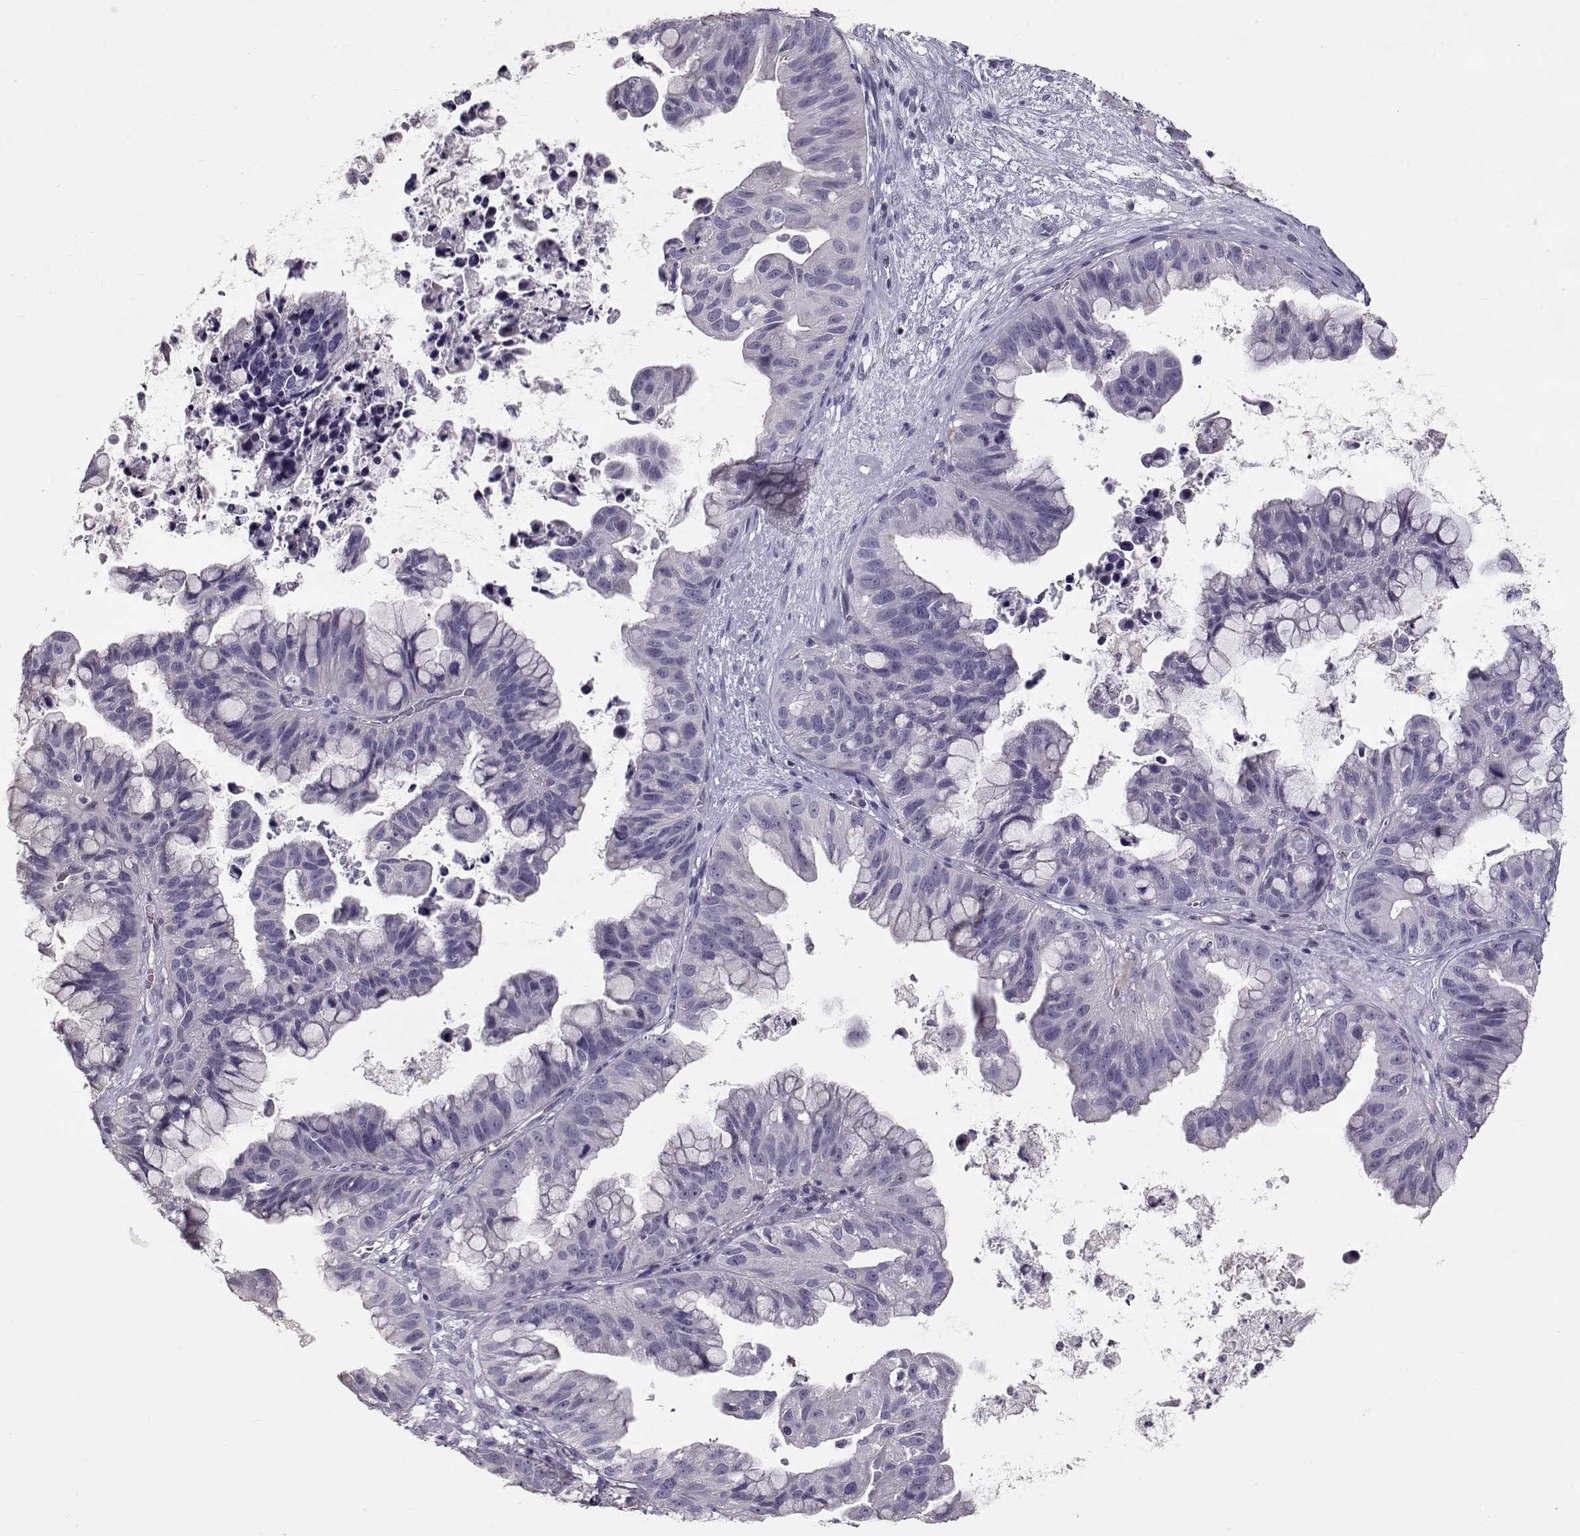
{"staining": {"intensity": "negative", "quantity": "none", "location": "none"}, "tissue": "ovarian cancer", "cell_type": "Tumor cells", "image_type": "cancer", "snomed": [{"axis": "morphology", "description": "Cystadenocarcinoma, mucinous, NOS"}, {"axis": "topography", "description": "Ovary"}], "caption": "DAB (3,3'-diaminobenzidine) immunohistochemical staining of human ovarian cancer (mucinous cystadenocarcinoma) exhibits no significant staining in tumor cells. (DAB (3,3'-diaminobenzidine) immunohistochemistry with hematoxylin counter stain).", "gene": "SLC18A1", "patient": {"sex": "female", "age": 76}}